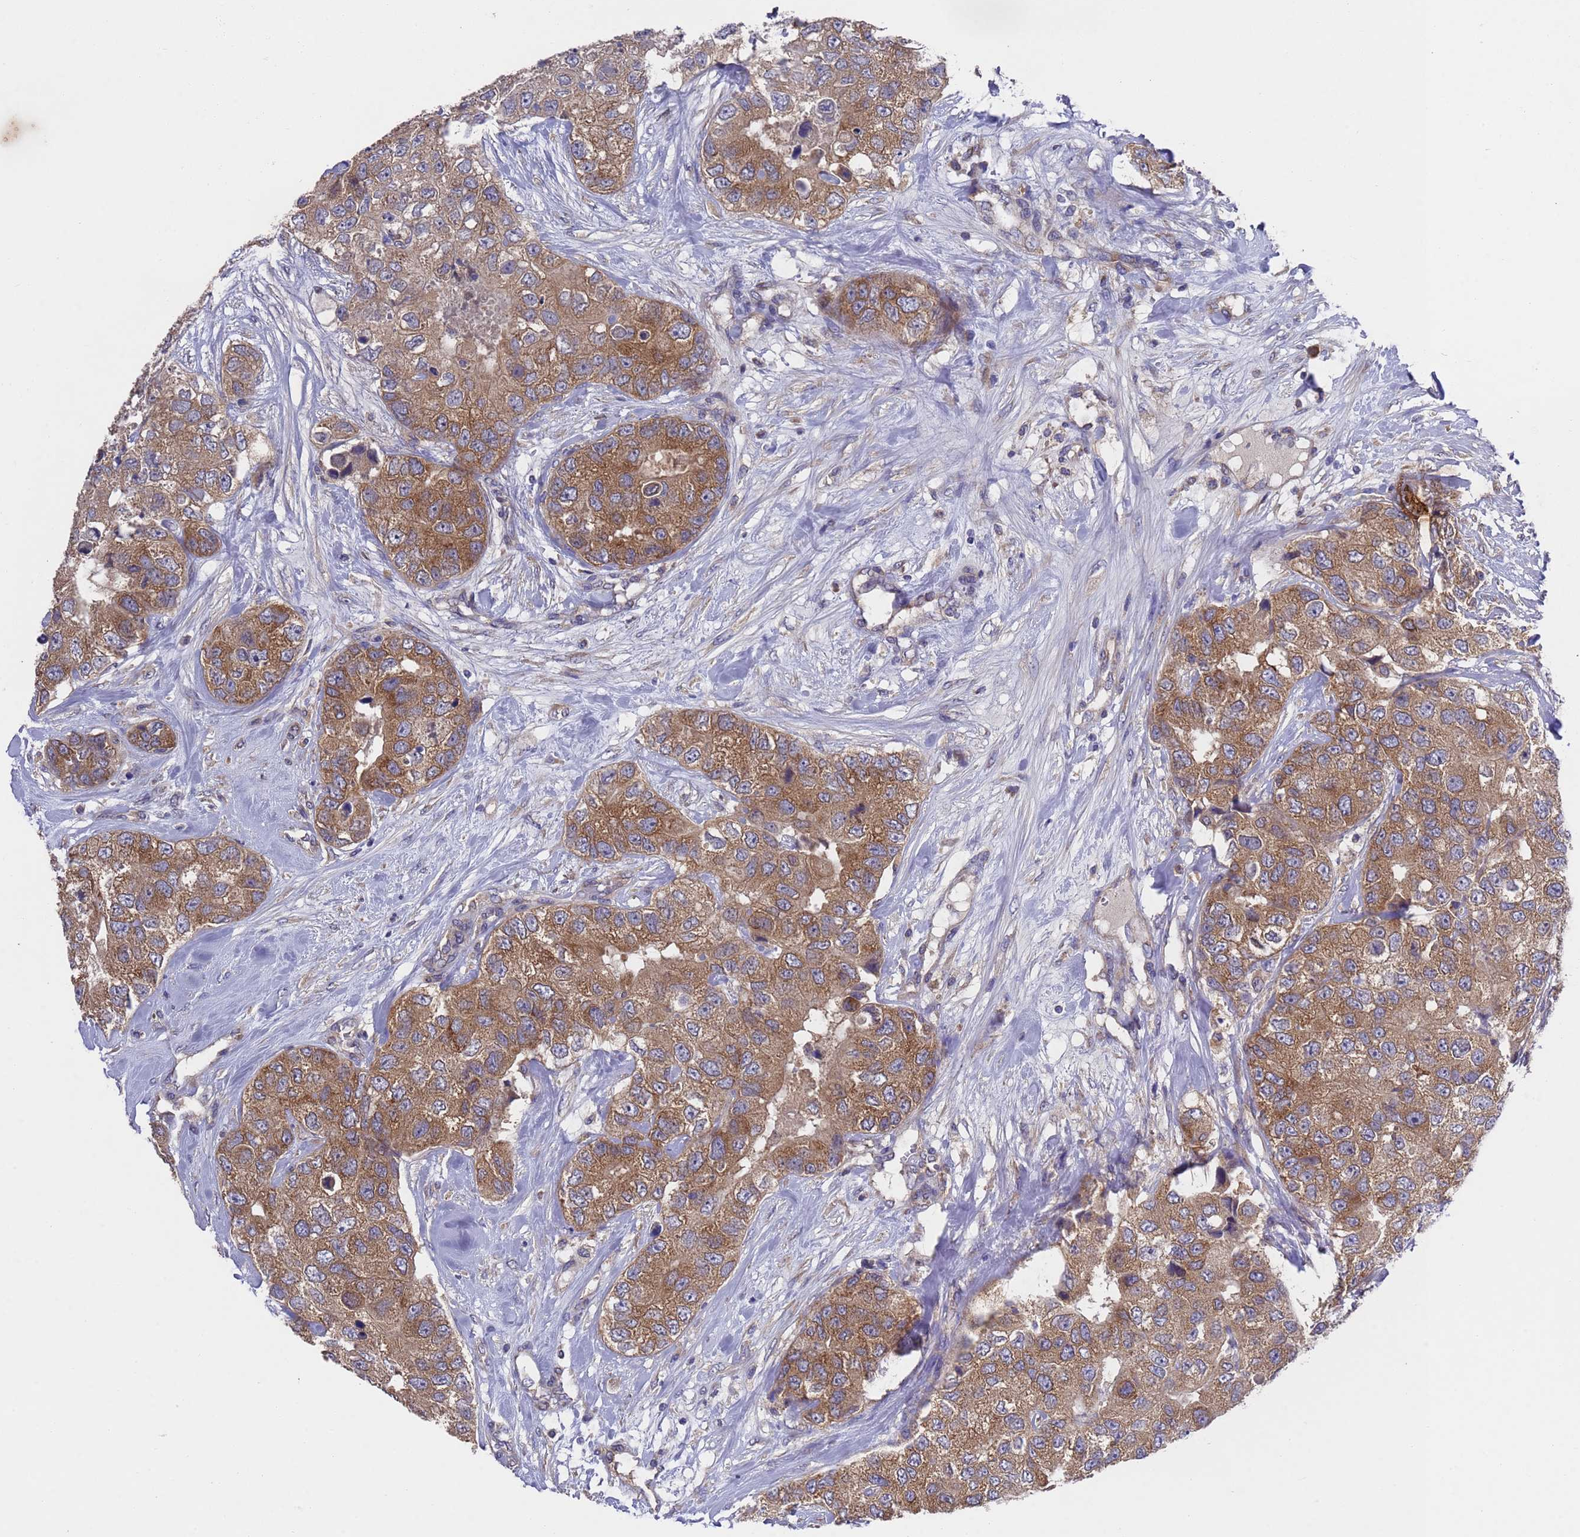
{"staining": {"intensity": "moderate", "quantity": ">75%", "location": "cytoplasmic/membranous"}, "tissue": "breast cancer", "cell_type": "Tumor cells", "image_type": "cancer", "snomed": [{"axis": "morphology", "description": "Duct carcinoma"}, {"axis": "topography", "description": "Breast"}], "caption": "Human breast intraductal carcinoma stained with a protein marker demonstrates moderate staining in tumor cells.", "gene": "DCAF12L2", "patient": {"sex": "female", "age": 62}}